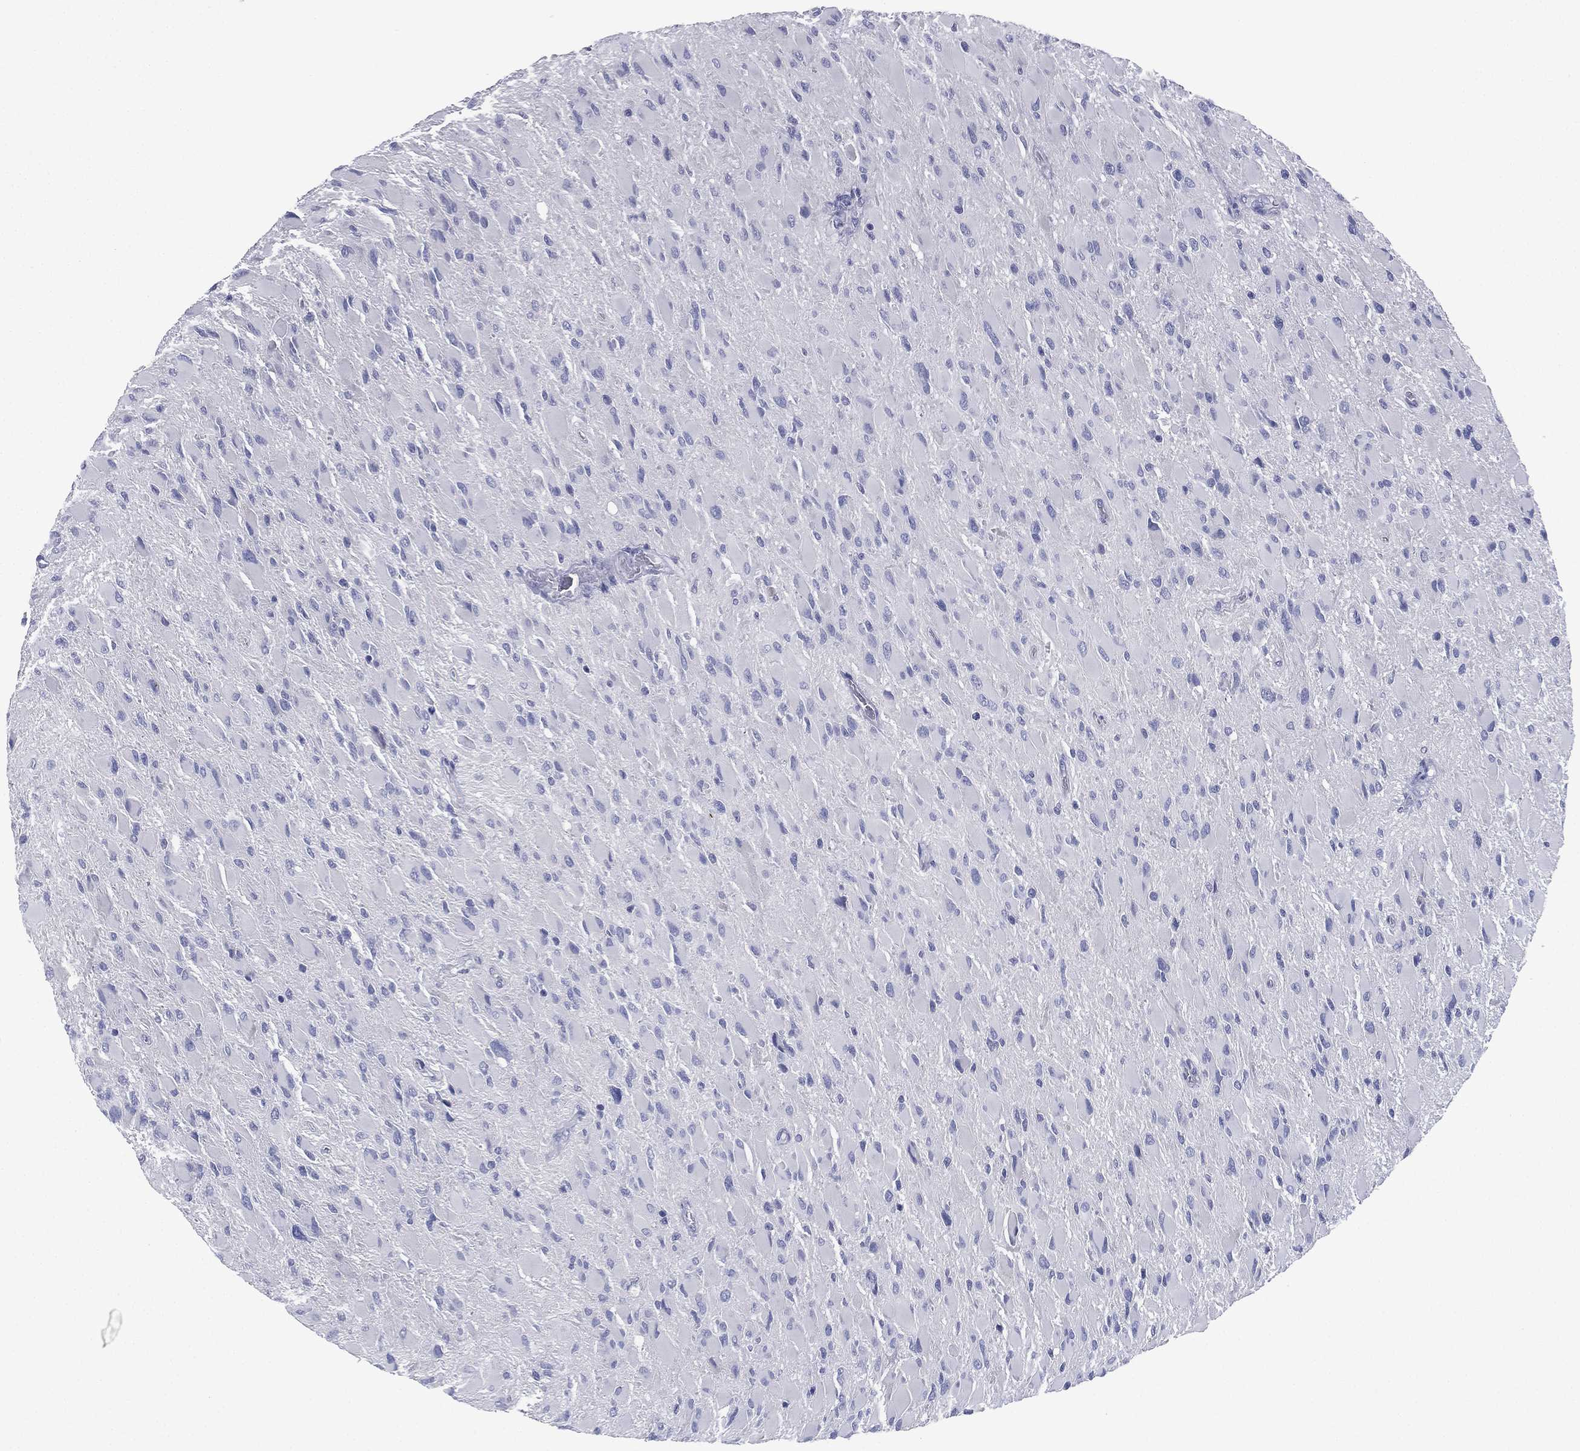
{"staining": {"intensity": "negative", "quantity": "none", "location": "none"}, "tissue": "glioma", "cell_type": "Tumor cells", "image_type": "cancer", "snomed": [{"axis": "morphology", "description": "Glioma, malignant, High grade"}, {"axis": "topography", "description": "Cerebral cortex"}], "caption": "Malignant glioma (high-grade) was stained to show a protein in brown. There is no significant positivity in tumor cells.", "gene": "FCER2", "patient": {"sex": "female", "age": 36}}